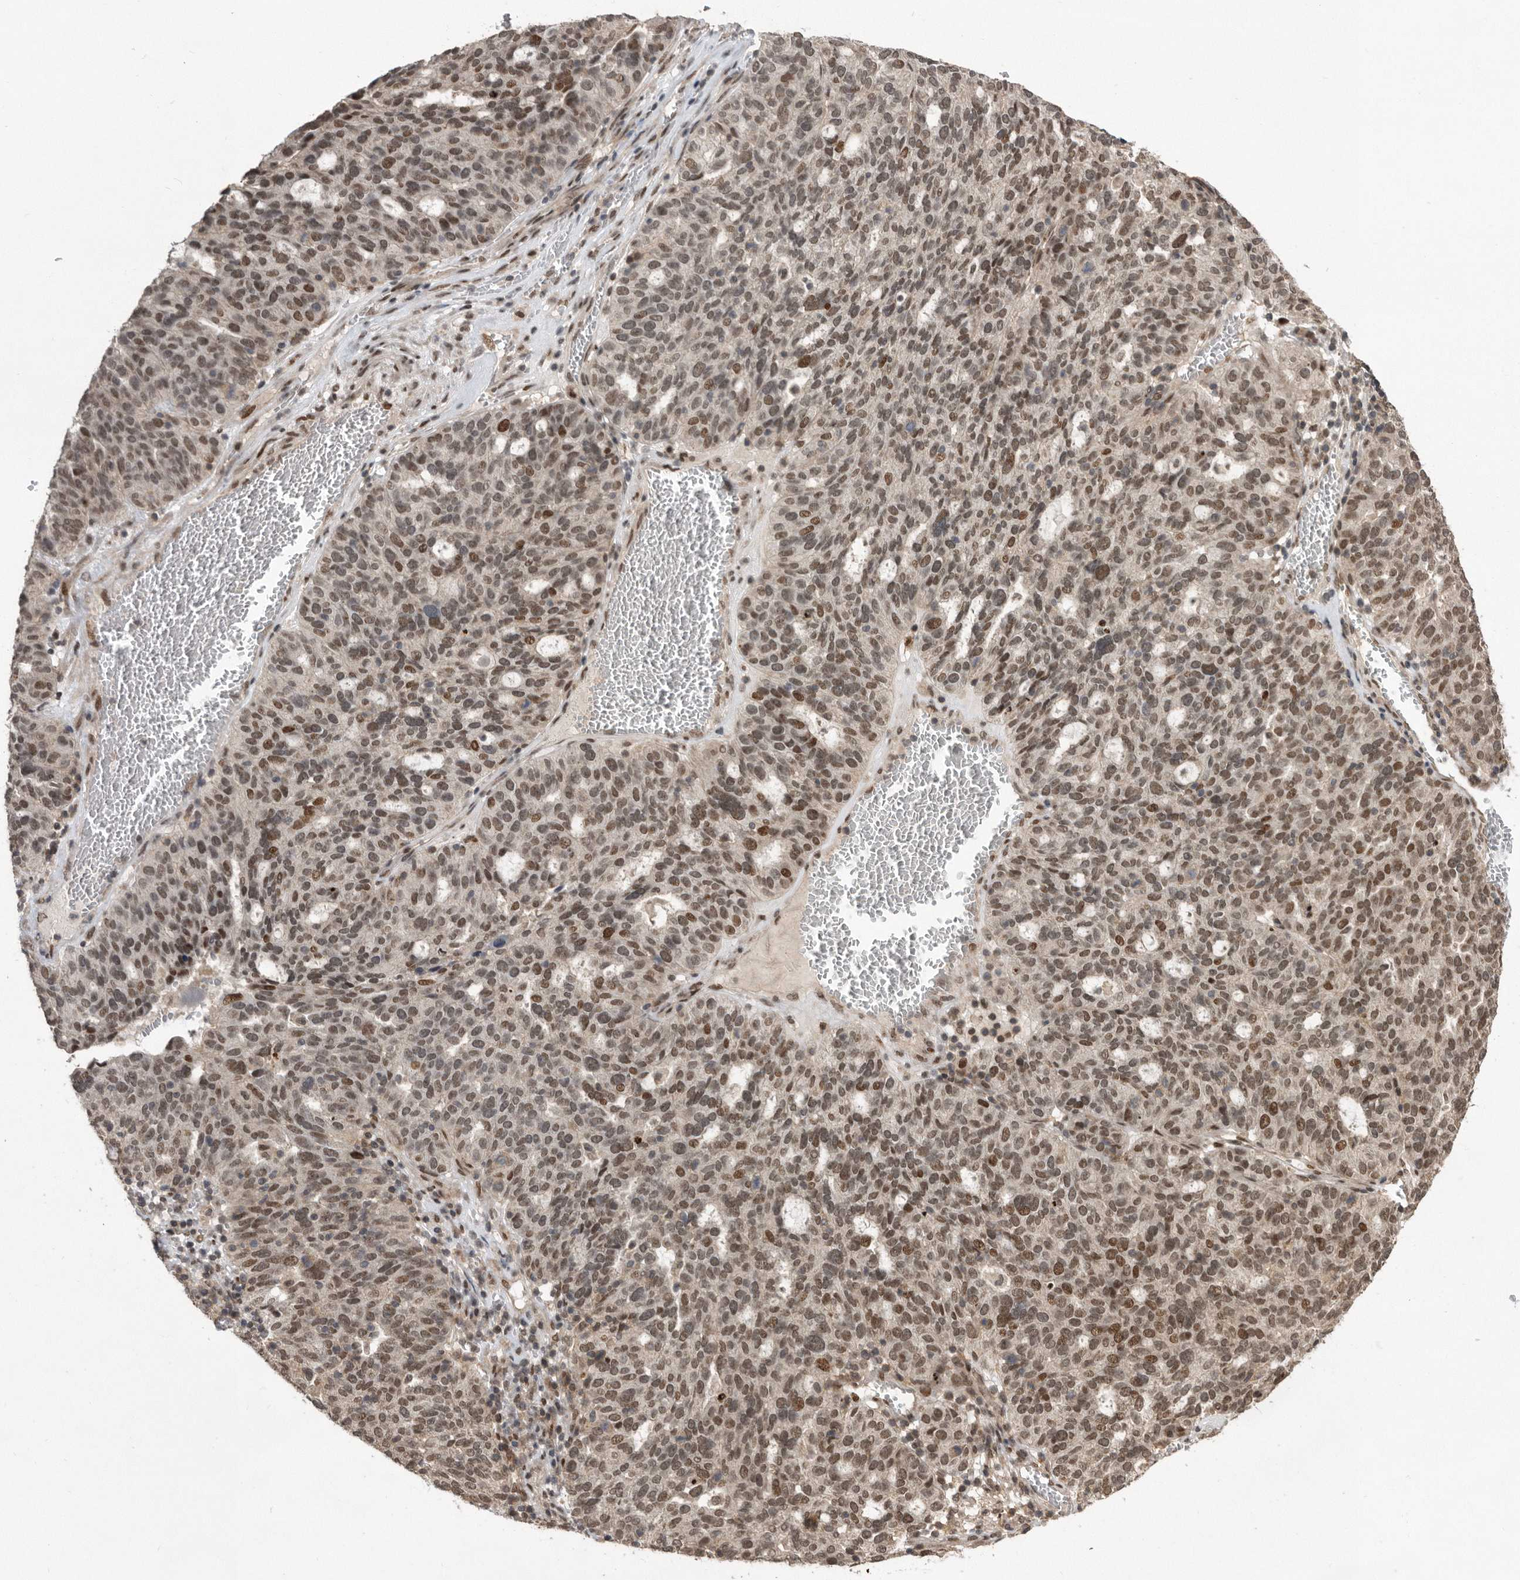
{"staining": {"intensity": "moderate", "quantity": ">75%", "location": "nuclear"}, "tissue": "ovarian cancer", "cell_type": "Tumor cells", "image_type": "cancer", "snomed": [{"axis": "morphology", "description": "Cystadenocarcinoma, serous, NOS"}, {"axis": "topography", "description": "Ovary"}], "caption": "Ovarian cancer stained with a brown dye displays moderate nuclear positive positivity in approximately >75% of tumor cells.", "gene": "TDRD3", "patient": {"sex": "female", "age": 59}}